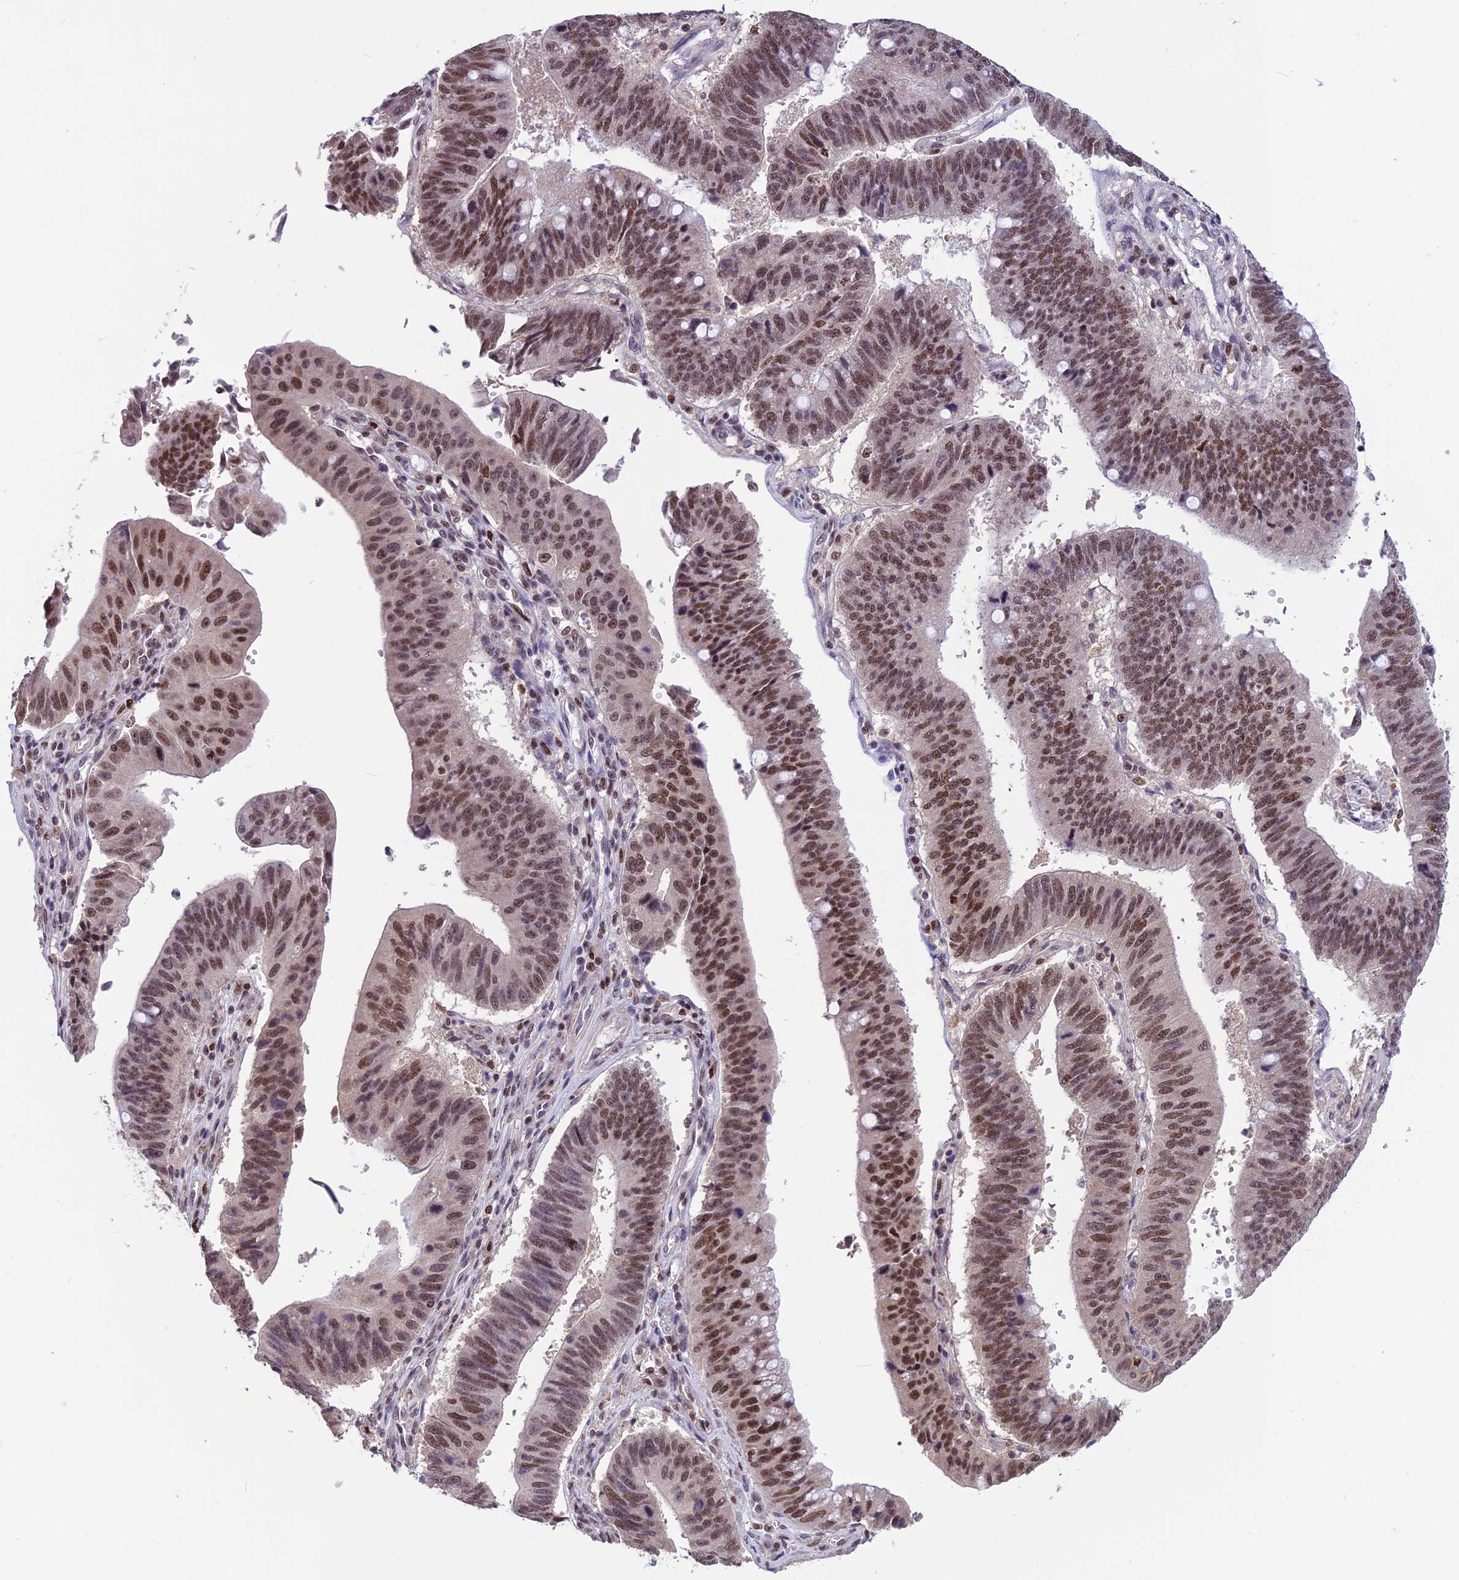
{"staining": {"intensity": "strong", "quantity": ">75%", "location": "nuclear"}, "tissue": "stomach cancer", "cell_type": "Tumor cells", "image_type": "cancer", "snomed": [{"axis": "morphology", "description": "Adenocarcinoma, NOS"}, {"axis": "topography", "description": "Stomach"}], "caption": "The photomicrograph displays staining of stomach cancer, revealing strong nuclear protein staining (brown color) within tumor cells.", "gene": "MIS12", "patient": {"sex": "male", "age": 59}}